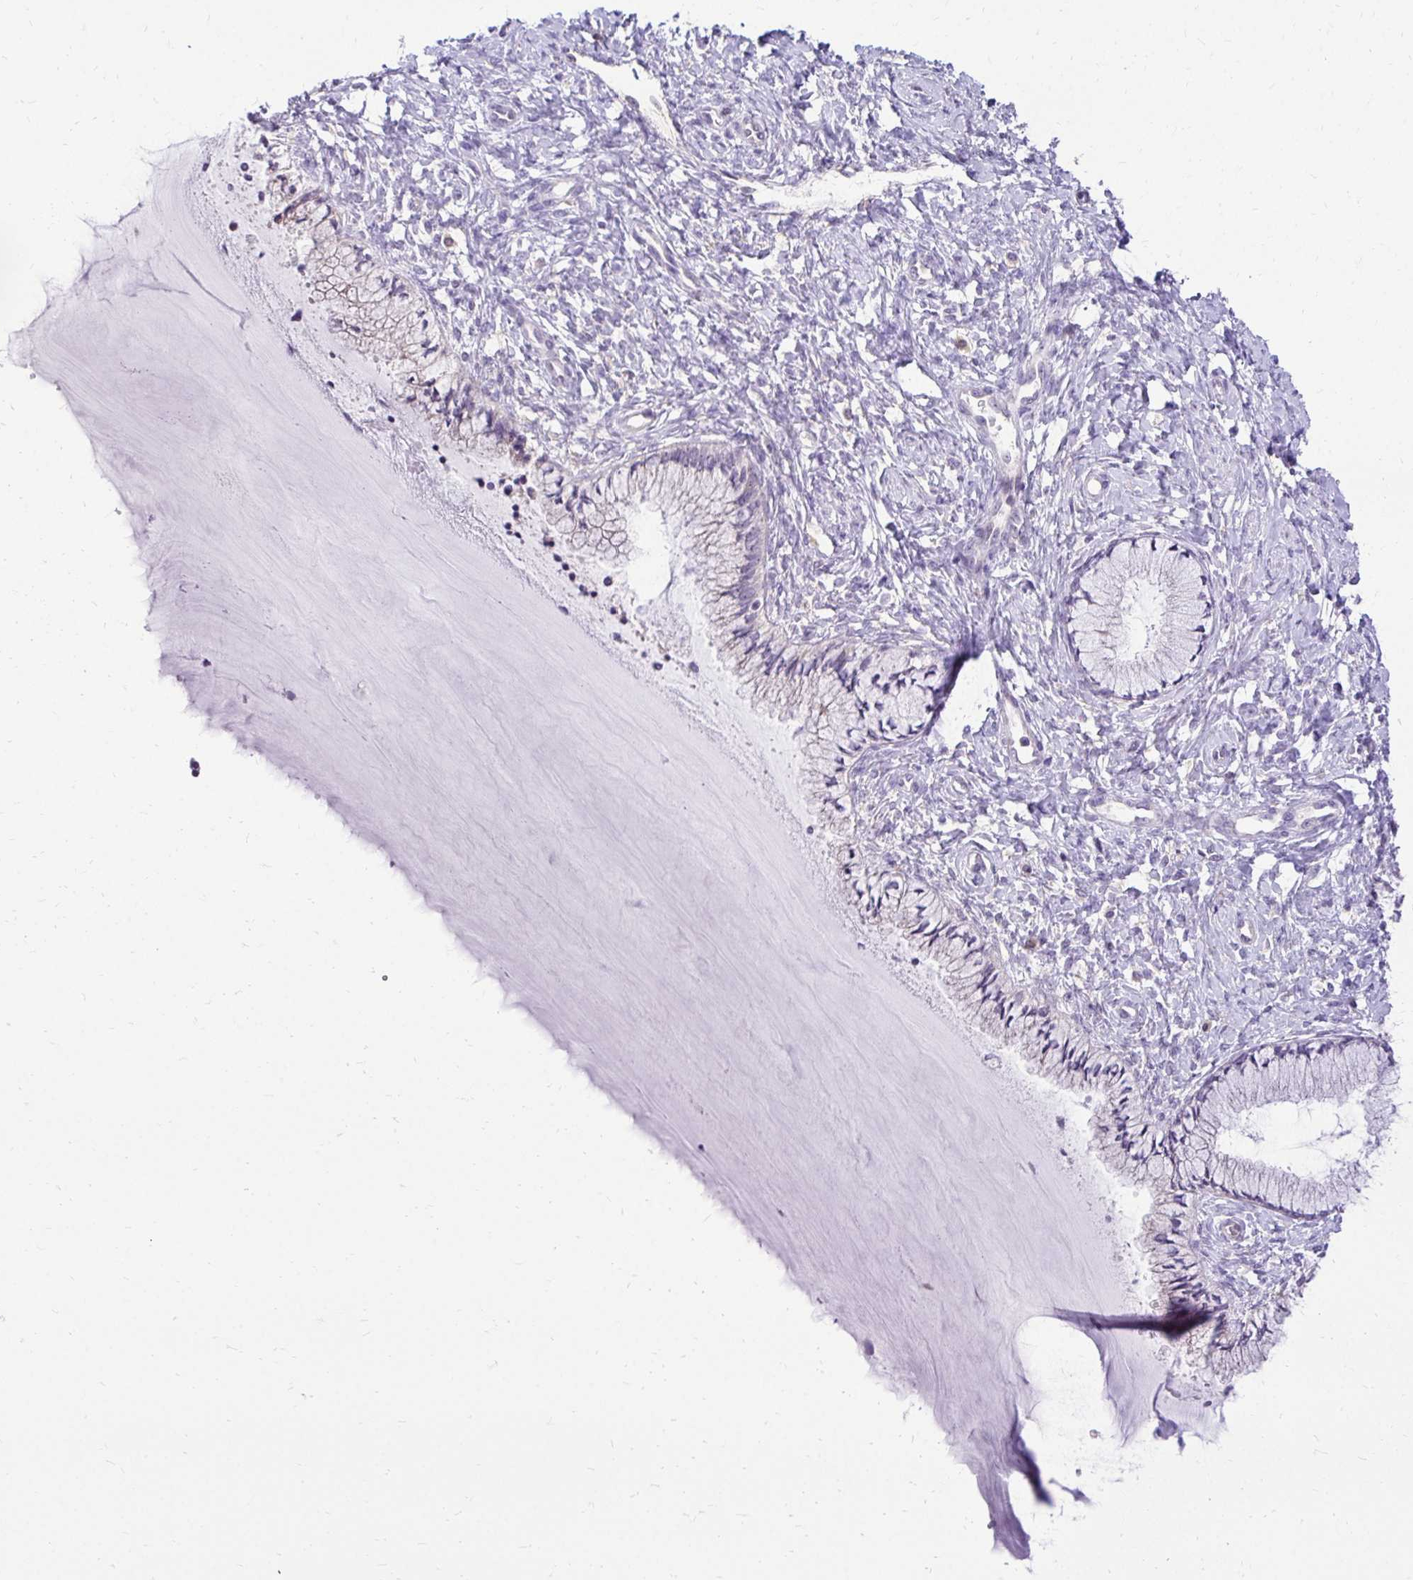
{"staining": {"intensity": "negative", "quantity": "none", "location": "none"}, "tissue": "cervix", "cell_type": "Glandular cells", "image_type": "normal", "snomed": [{"axis": "morphology", "description": "Normal tissue, NOS"}, {"axis": "topography", "description": "Cervix"}], "caption": "There is no significant positivity in glandular cells of cervix. (Stains: DAB (3,3'-diaminobenzidine) immunohistochemistry (IHC) with hematoxylin counter stain, Microscopy: brightfield microscopy at high magnification).", "gene": "NIFK", "patient": {"sex": "female", "age": 37}}